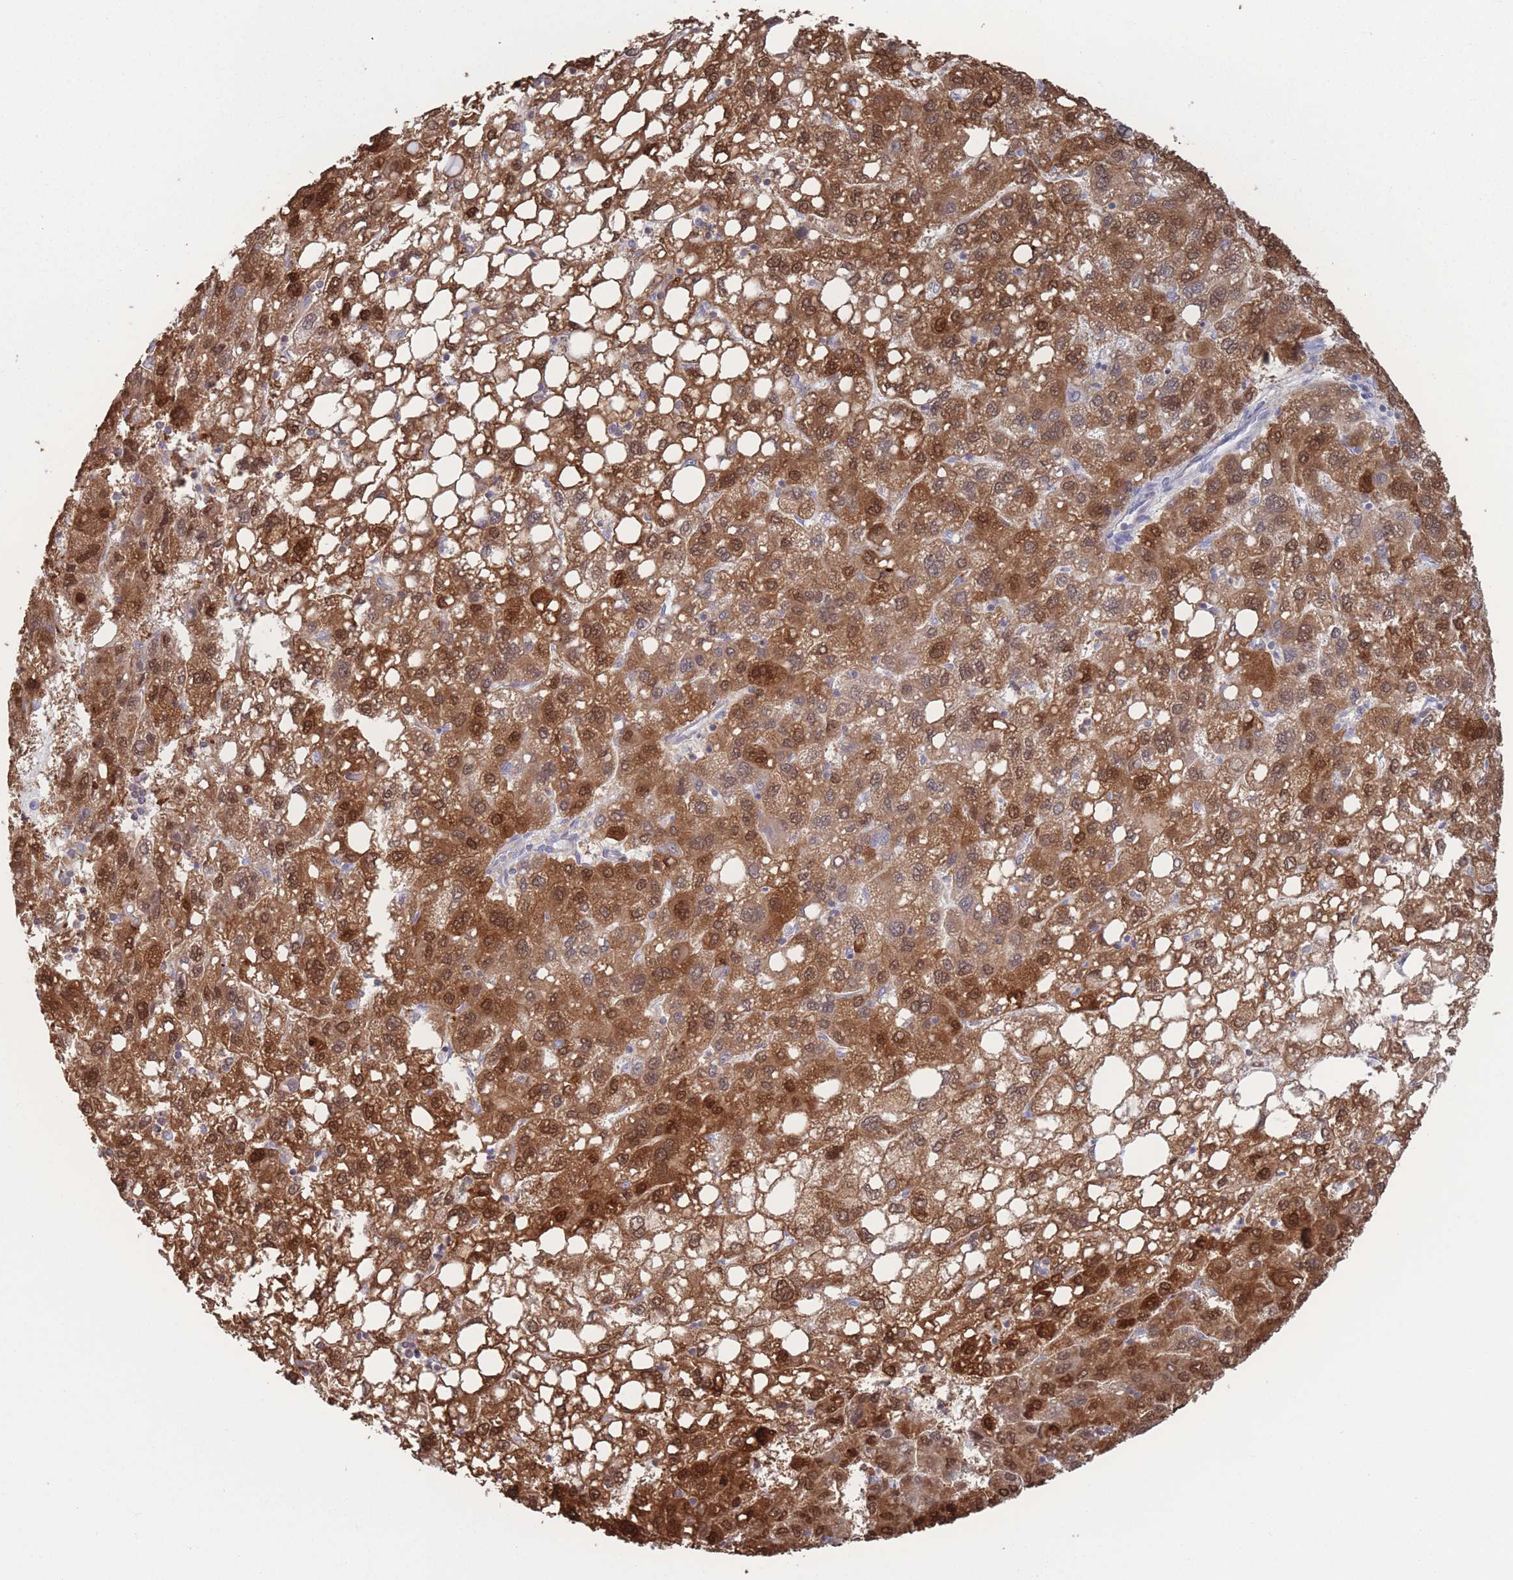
{"staining": {"intensity": "strong", "quantity": ">75%", "location": "cytoplasmic/membranous,nuclear"}, "tissue": "liver cancer", "cell_type": "Tumor cells", "image_type": "cancer", "snomed": [{"axis": "morphology", "description": "Carcinoma, Hepatocellular, NOS"}, {"axis": "topography", "description": "Liver"}], "caption": "DAB (3,3'-diaminobenzidine) immunohistochemical staining of human hepatocellular carcinoma (liver) exhibits strong cytoplasmic/membranous and nuclear protein staining in about >75% of tumor cells.", "gene": "ADH1A", "patient": {"sex": "female", "age": 82}}